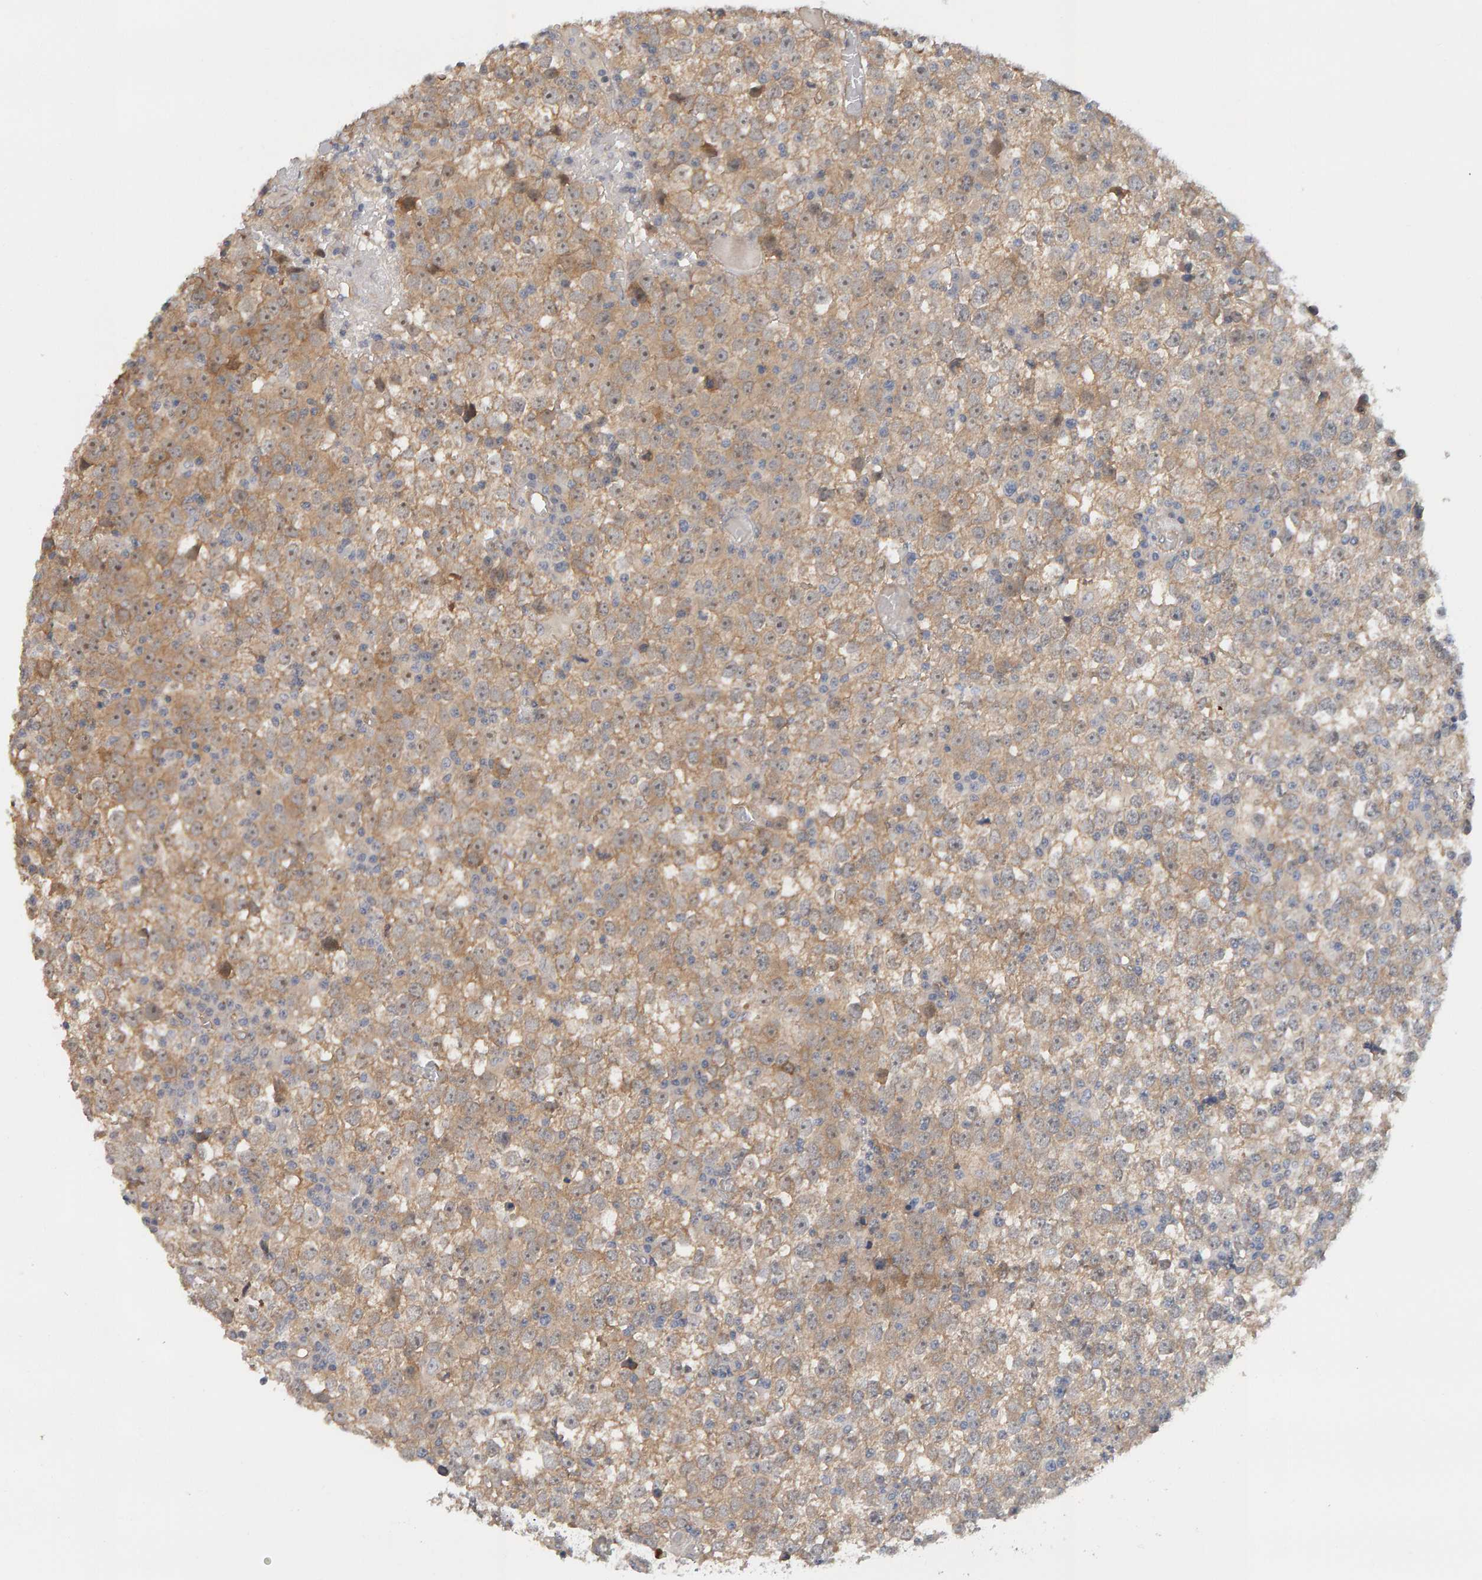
{"staining": {"intensity": "weak", "quantity": "25%-75%", "location": "cytoplasmic/membranous,nuclear"}, "tissue": "testis cancer", "cell_type": "Tumor cells", "image_type": "cancer", "snomed": [{"axis": "morphology", "description": "Seminoma, NOS"}, {"axis": "topography", "description": "Testis"}], "caption": "This micrograph shows IHC staining of testis cancer, with low weak cytoplasmic/membranous and nuclear staining in about 25%-75% of tumor cells.", "gene": "PPP1R16A", "patient": {"sex": "male", "age": 65}}